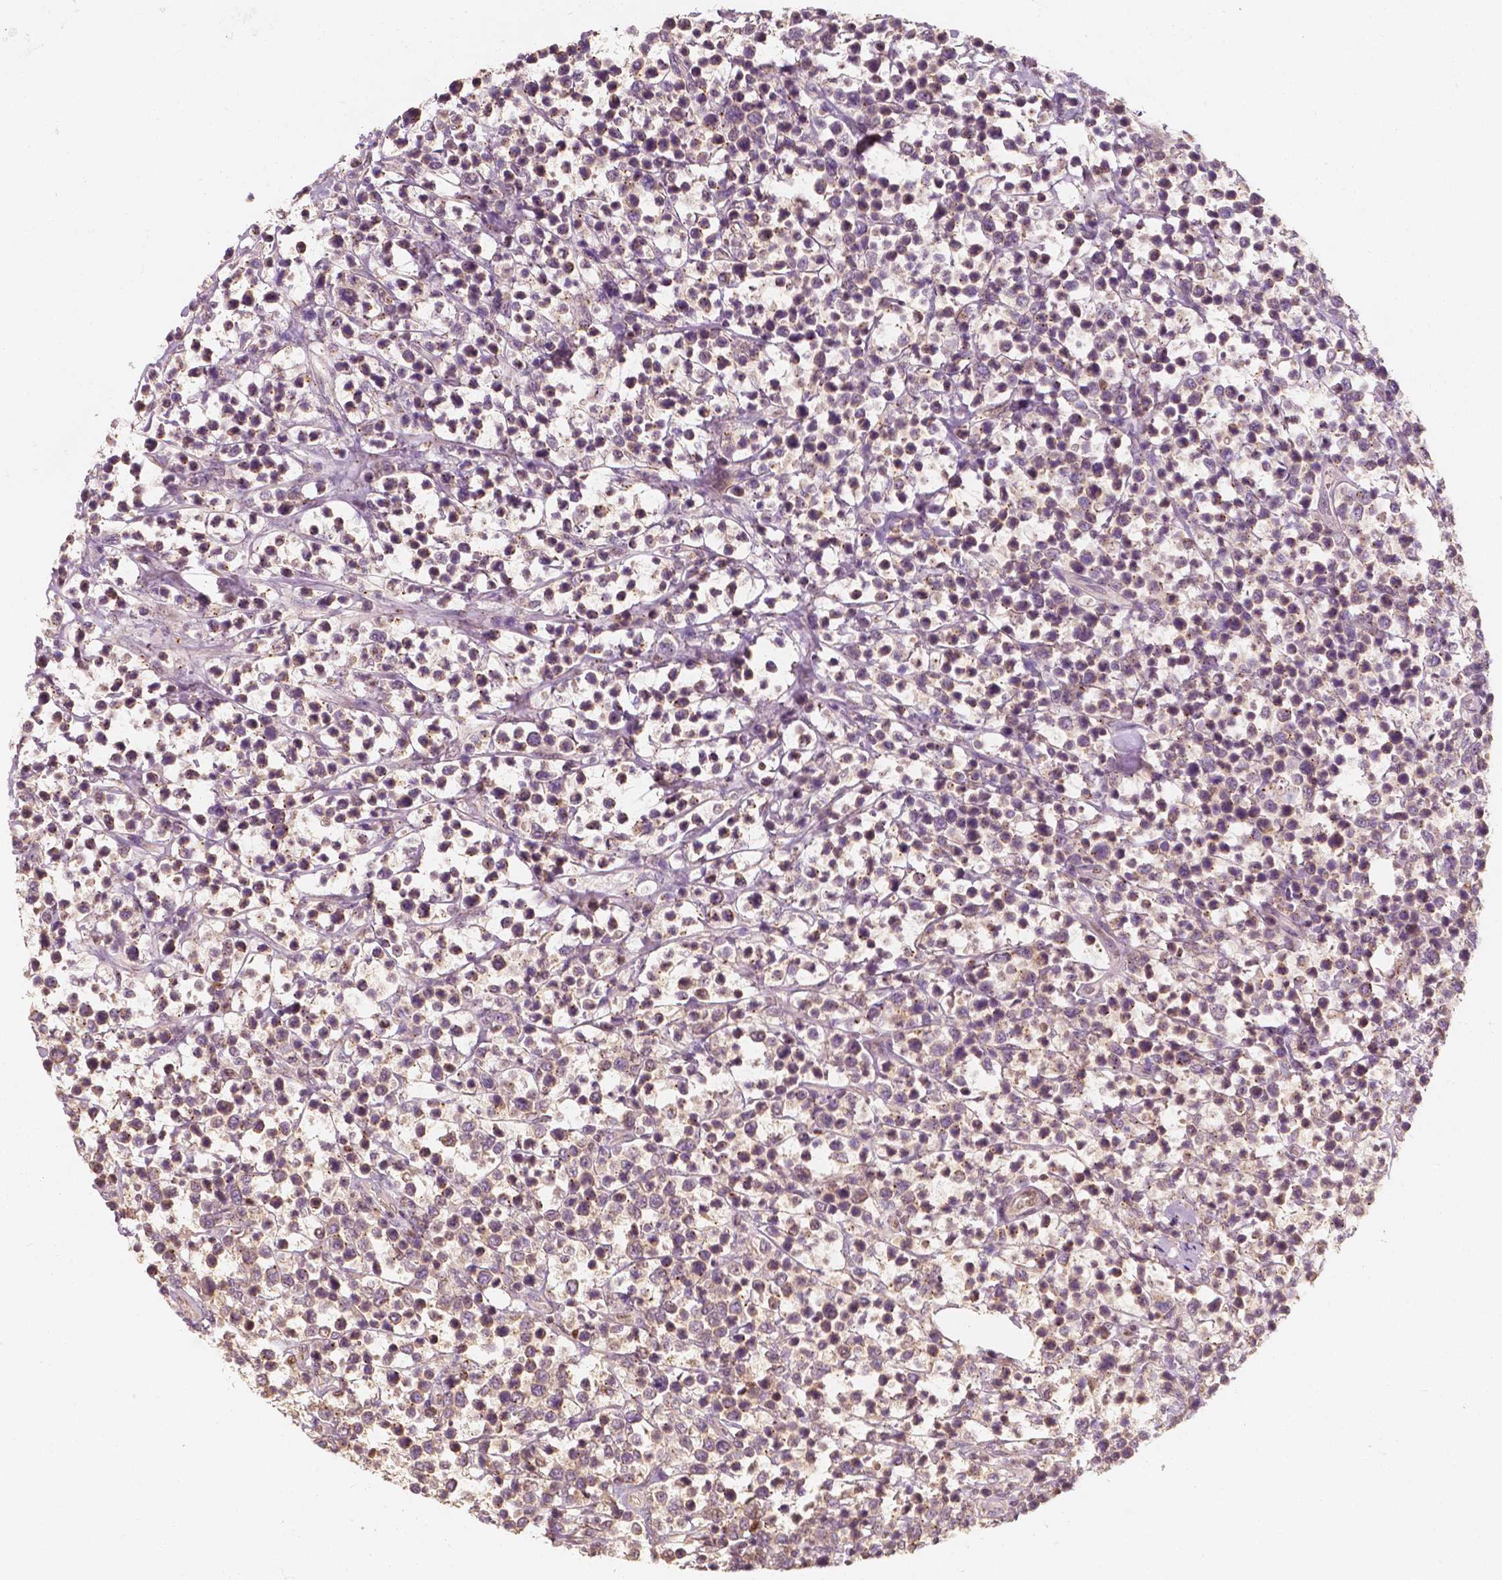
{"staining": {"intensity": "weak", "quantity": "<25%", "location": "cytoplasmic/membranous"}, "tissue": "lymphoma", "cell_type": "Tumor cells", "image_type": "cancer", "snomed": [{"axis": "morphology", "description": "Malignant lymphoma, non-Hodgkin's type, High grade"}, {"axis": "topography", "description": "Soft tissue"}], "caption": "This is a photomicrograph of immunohistochemistry staining of malignant lymphoma, non-Hodgkin's type (high-grade), which shows no positivity in tumor cells.", "gene": "TBC1D17", "patient": {"sex": "female", "age": 56}}